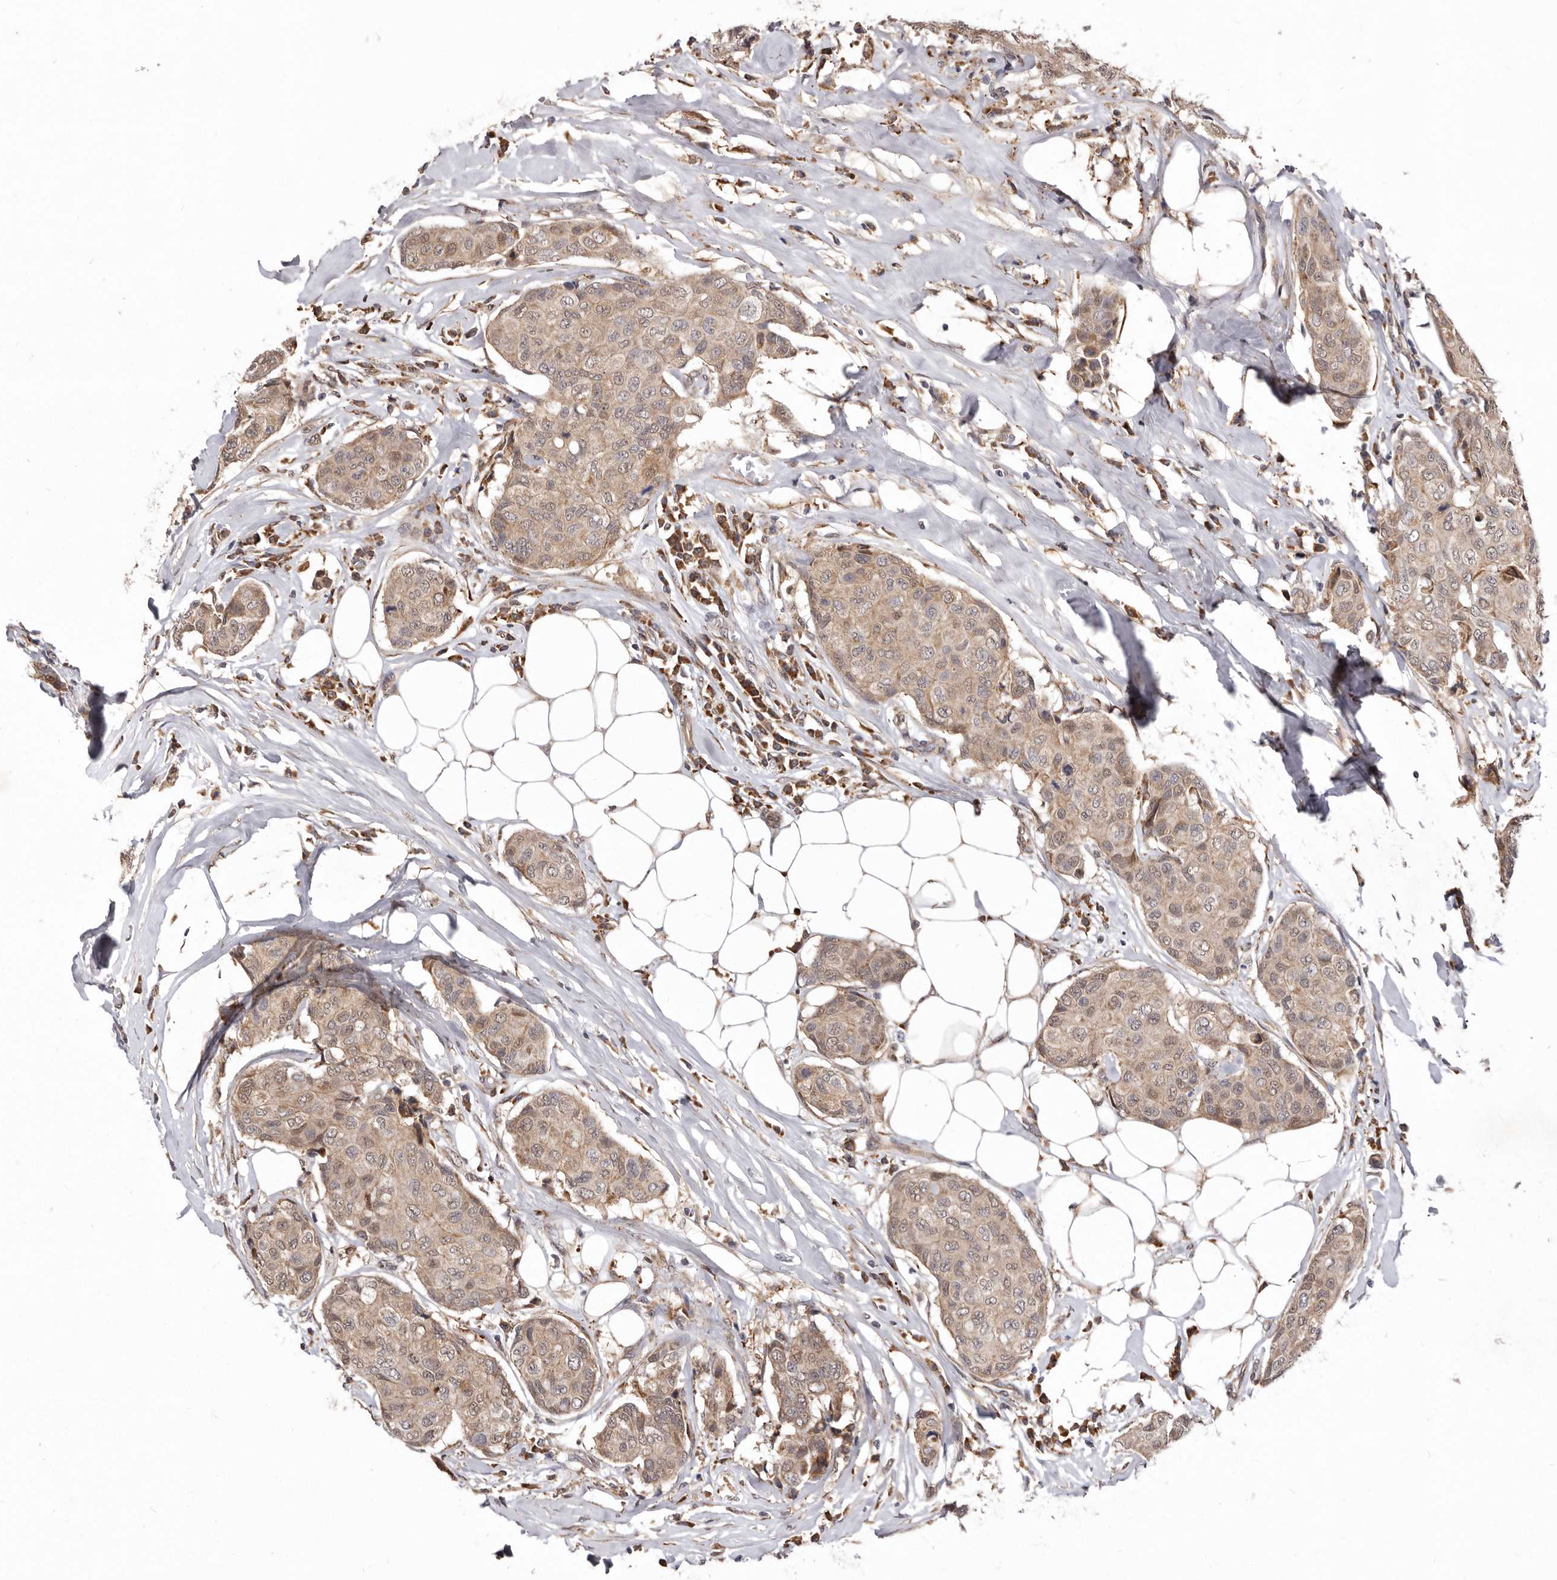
{"staining": {"intensity": "weak", "quantity": ">75%", "location": "cytoplasmic/membranous"}, "tissue": "breast cancer", "cell_type": "Tumor cells", "image_type": "cancer", "snomed": [{"axis": "morphology", "description": "Duct carcinoma"}, {"axis": "topography", "description": "Breast"}], "caption": "The immunohistochemical stain highlights weak cytoplasmic/membranous expression in tumor cells of breast cancer (intraductal carcinoma) tissue.", "gene": "RRM2B", "patient": {"sex": "female", "age": 80}}